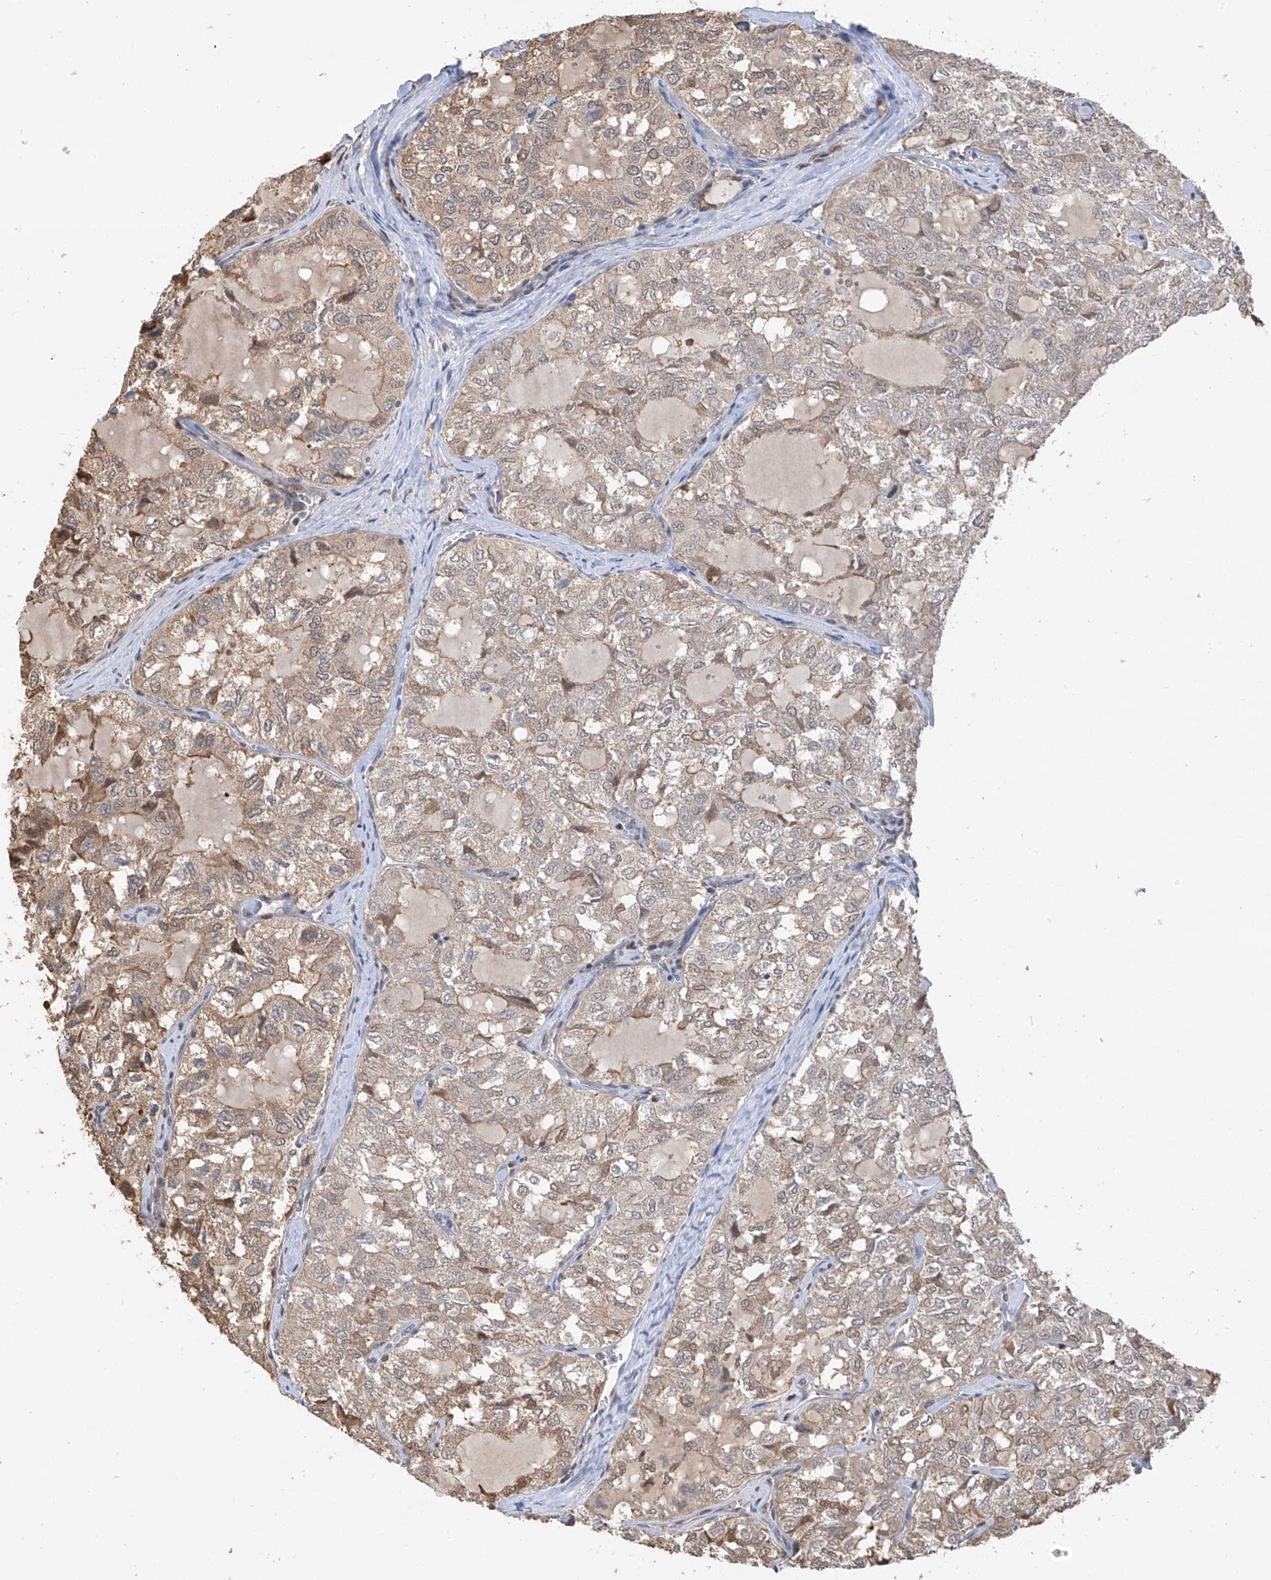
{"staining": {"intensity": "weak", "quantity": "25%-75%", "location": "cytoplasmic/membranous,nuclear"}, "tissue": "thyroid cancer", "cell_type": "Tumor cells", "image_type": "cancer", "snomed": [{"axis": "morphology", "description": "Follicular adenoma carcinoma, NOS"}, {"axis": "topography", "description": "Thyroid gland"}], "caption": "Brown immunohistochemical staining in follicular adenoma carcinoma (thyroid) demonstrates weak cytoplasmic/membranous and nuclear expression in about 25%-75% of tumor cells.", "gene": "PMM1", "patient": {"sex": "male", "age": 75}}